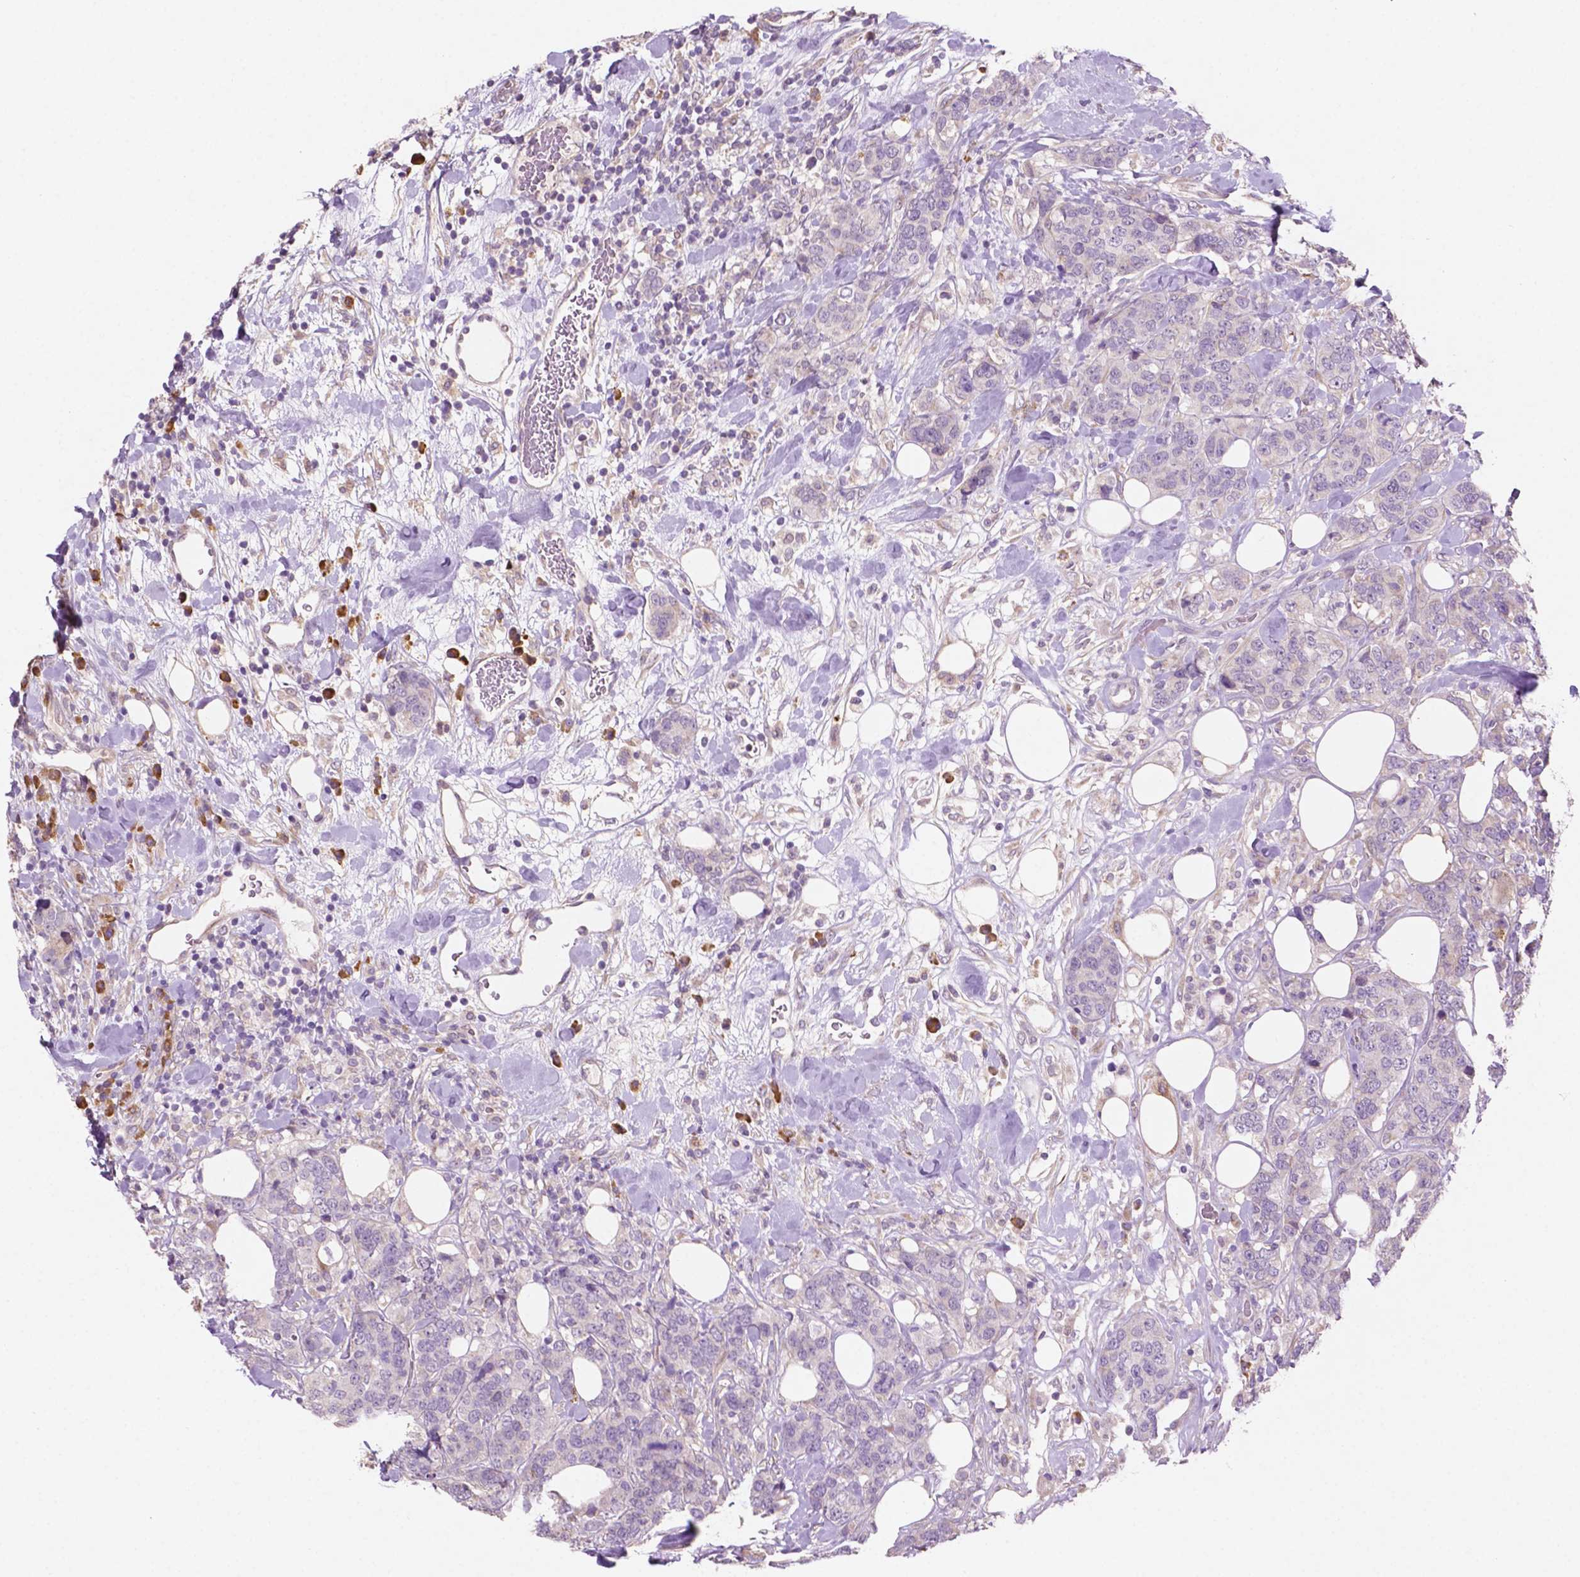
{"staining": {"intensity": "negative", "quantity": "none", "location": "none"}, "tissue": "breast cancer", "cell_type": "Tumor cells", "image_type": "cancer", "snomed": [{"axis": "morphology", "description": "Lobular carcinoma"}, {"axis": "topography", "description": "Breast"}], "caption": "This image is of breast cancer (lobular carcinoma) stained with immunohistochemistry to label a protein in brown with the nuclei are counter-stained blue. There is no positivity in tumor cells.", "gene": "LRP1B", "patient": {"sex": "female", "age": 59}}